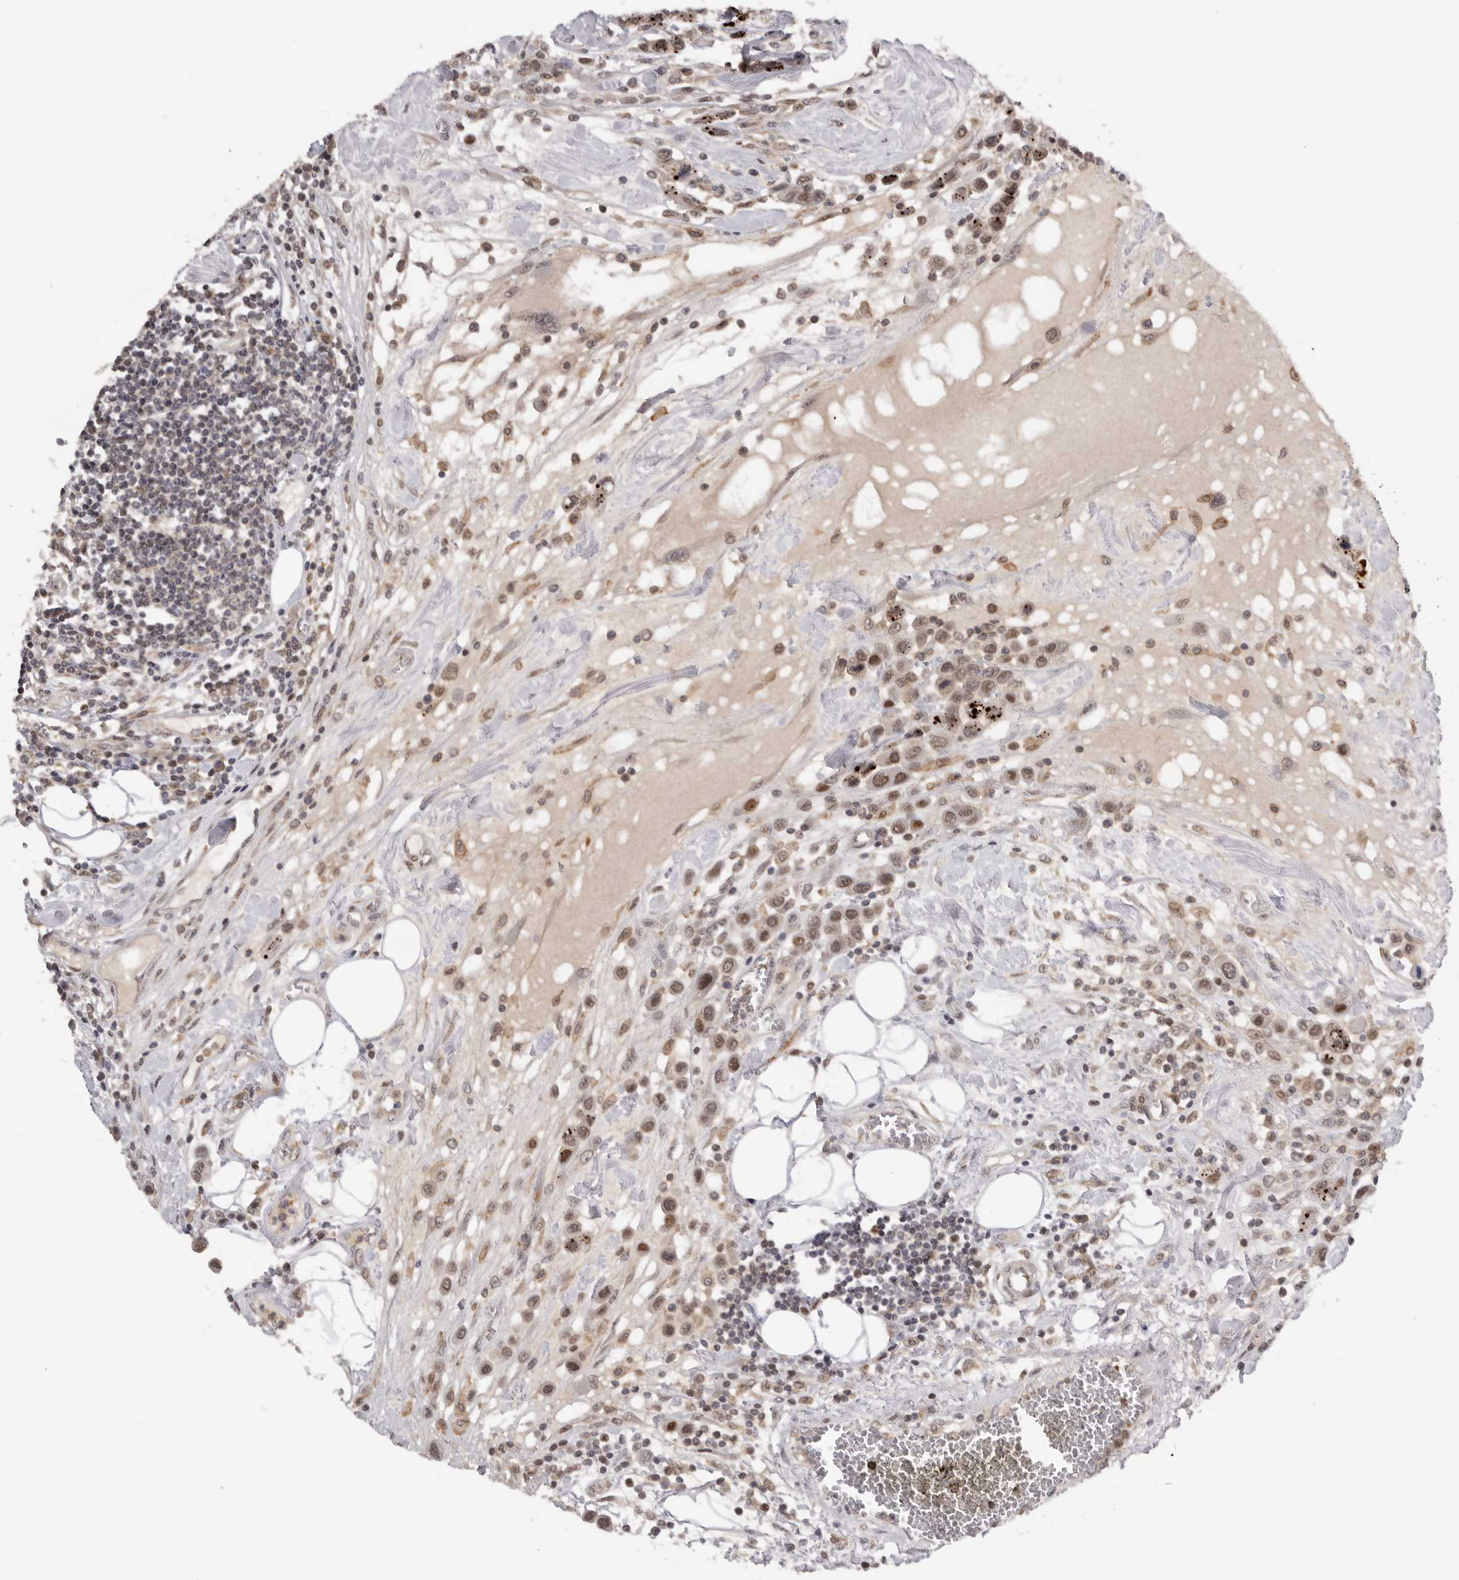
{"staining": {"intensity": "moderate", "quantity": "25%-75%", "location": "nuclear"}, "tissue": "urothelial cancer", "cell_type": "Tumor cells", "image_type": "cancer", "snomed": [{"axis": "morphology", "description": "Urothelial carcinoma, High grade"}, {"axis": "topography", "description": "Urinary bladder"}], "caption": "The photomicrograph demonstrates staining of urothelial cancer, revealing moderate nuclear protein positivity (brown color) within tumor cells.", "gene": "KIF2B", "patient": {"sex": "male", "age": 50}}